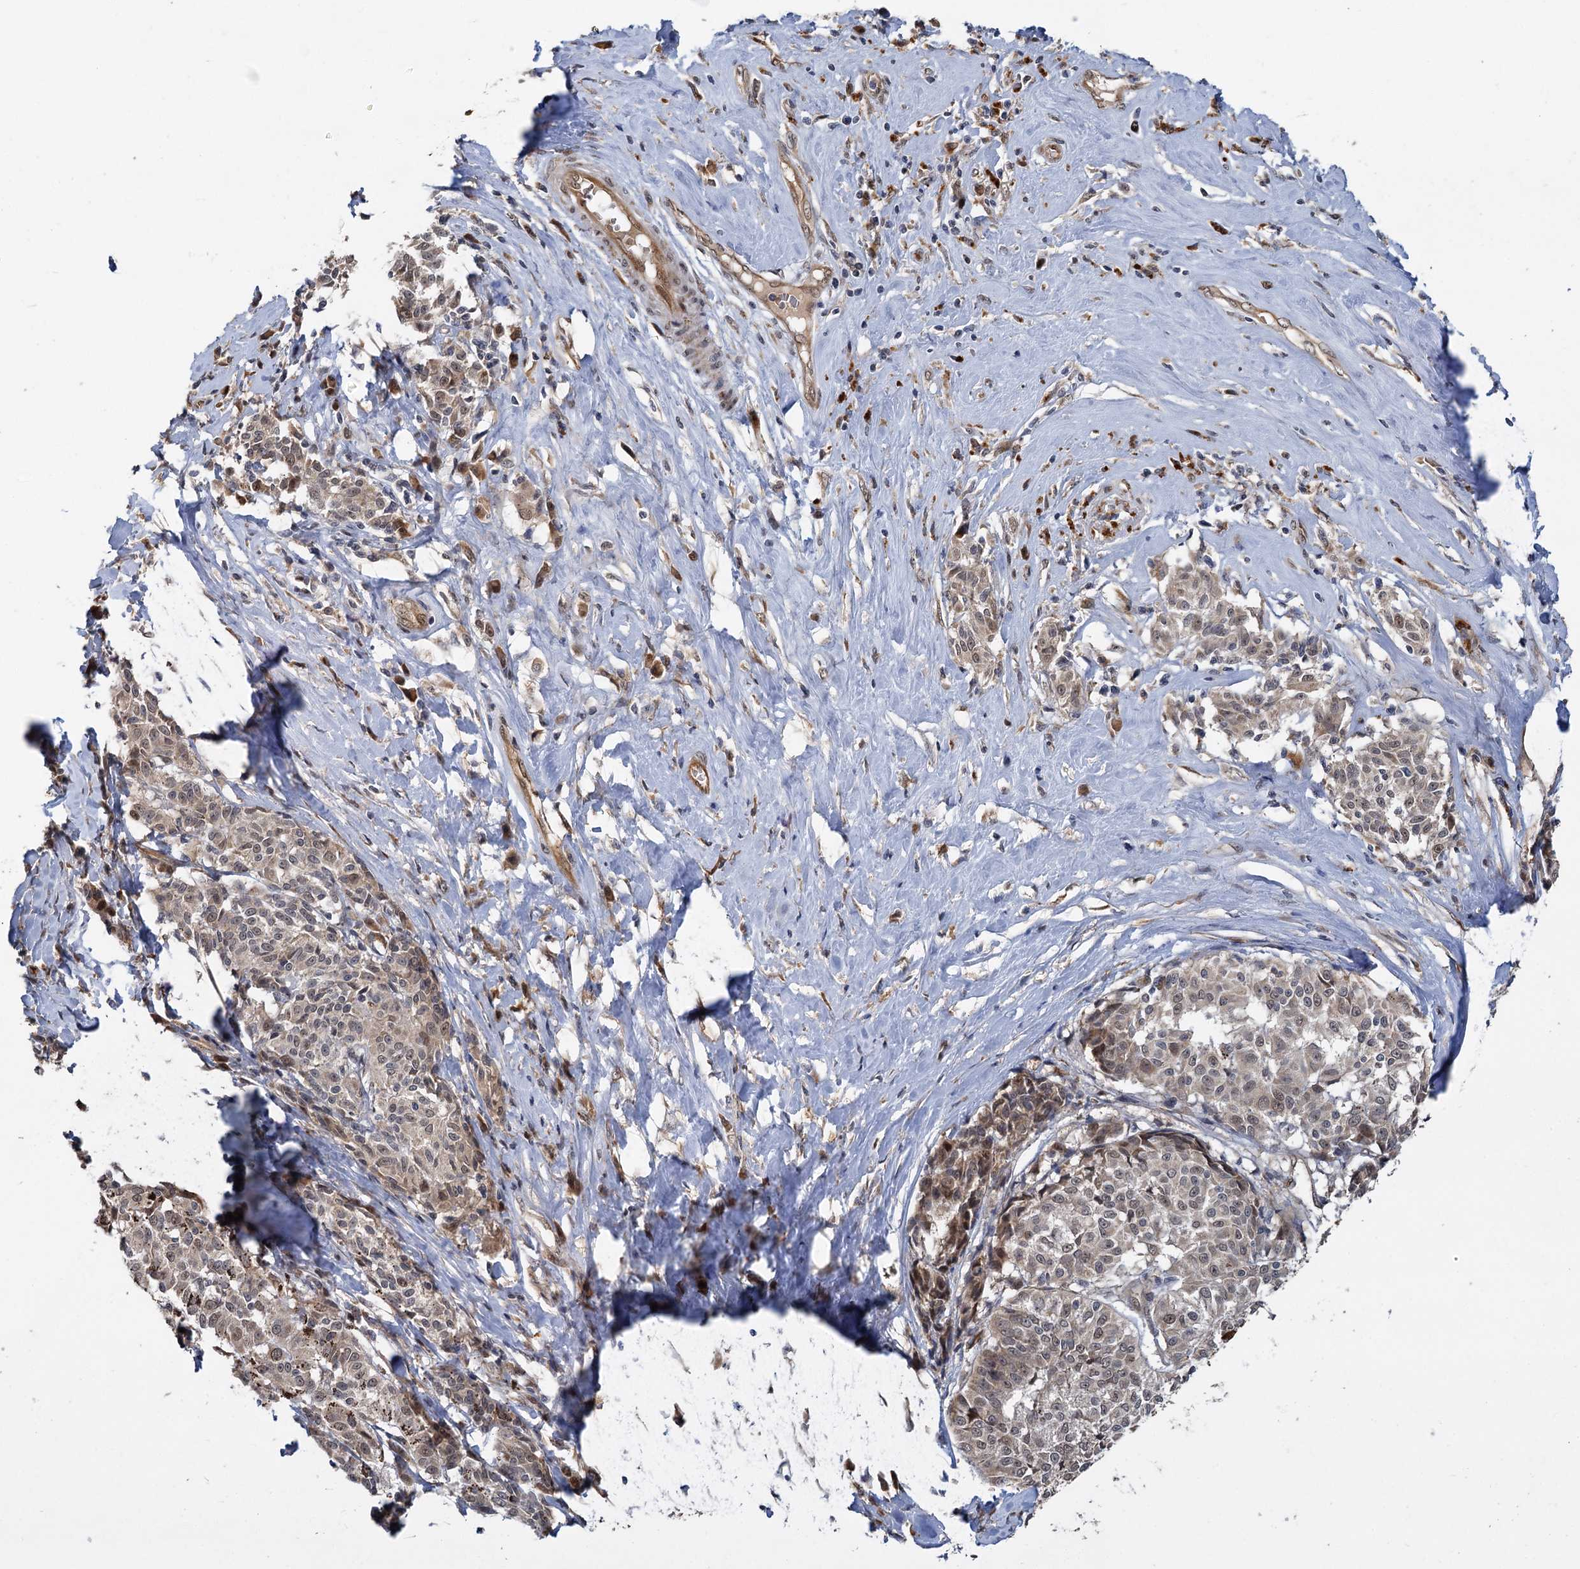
{"staining": {"intensity": "weak", "quantity": "25%-75%", "location": "cytoplasmic/membranous,nuclear"}, "tissue": "melanoma", "cell_type": "Tumor cells", "image_type": "cancer", "snomed": [{"axis": "morphology", "description": "Malignant melanoma, NOS"}, {"axis": "topography", "description": "Skin"}], "caption": "High-magnification brightfield microscopy of malignant melanoma stained with DAB (brown) and counterstained with hematoxylin (blue). tumor cells exhibit weak cytoplasmic/membranous and nuclear positivity is seen in approximately25%-75% of cells.", "gene": "APBA2", "patient": {"sex": "female", "age": 72}}